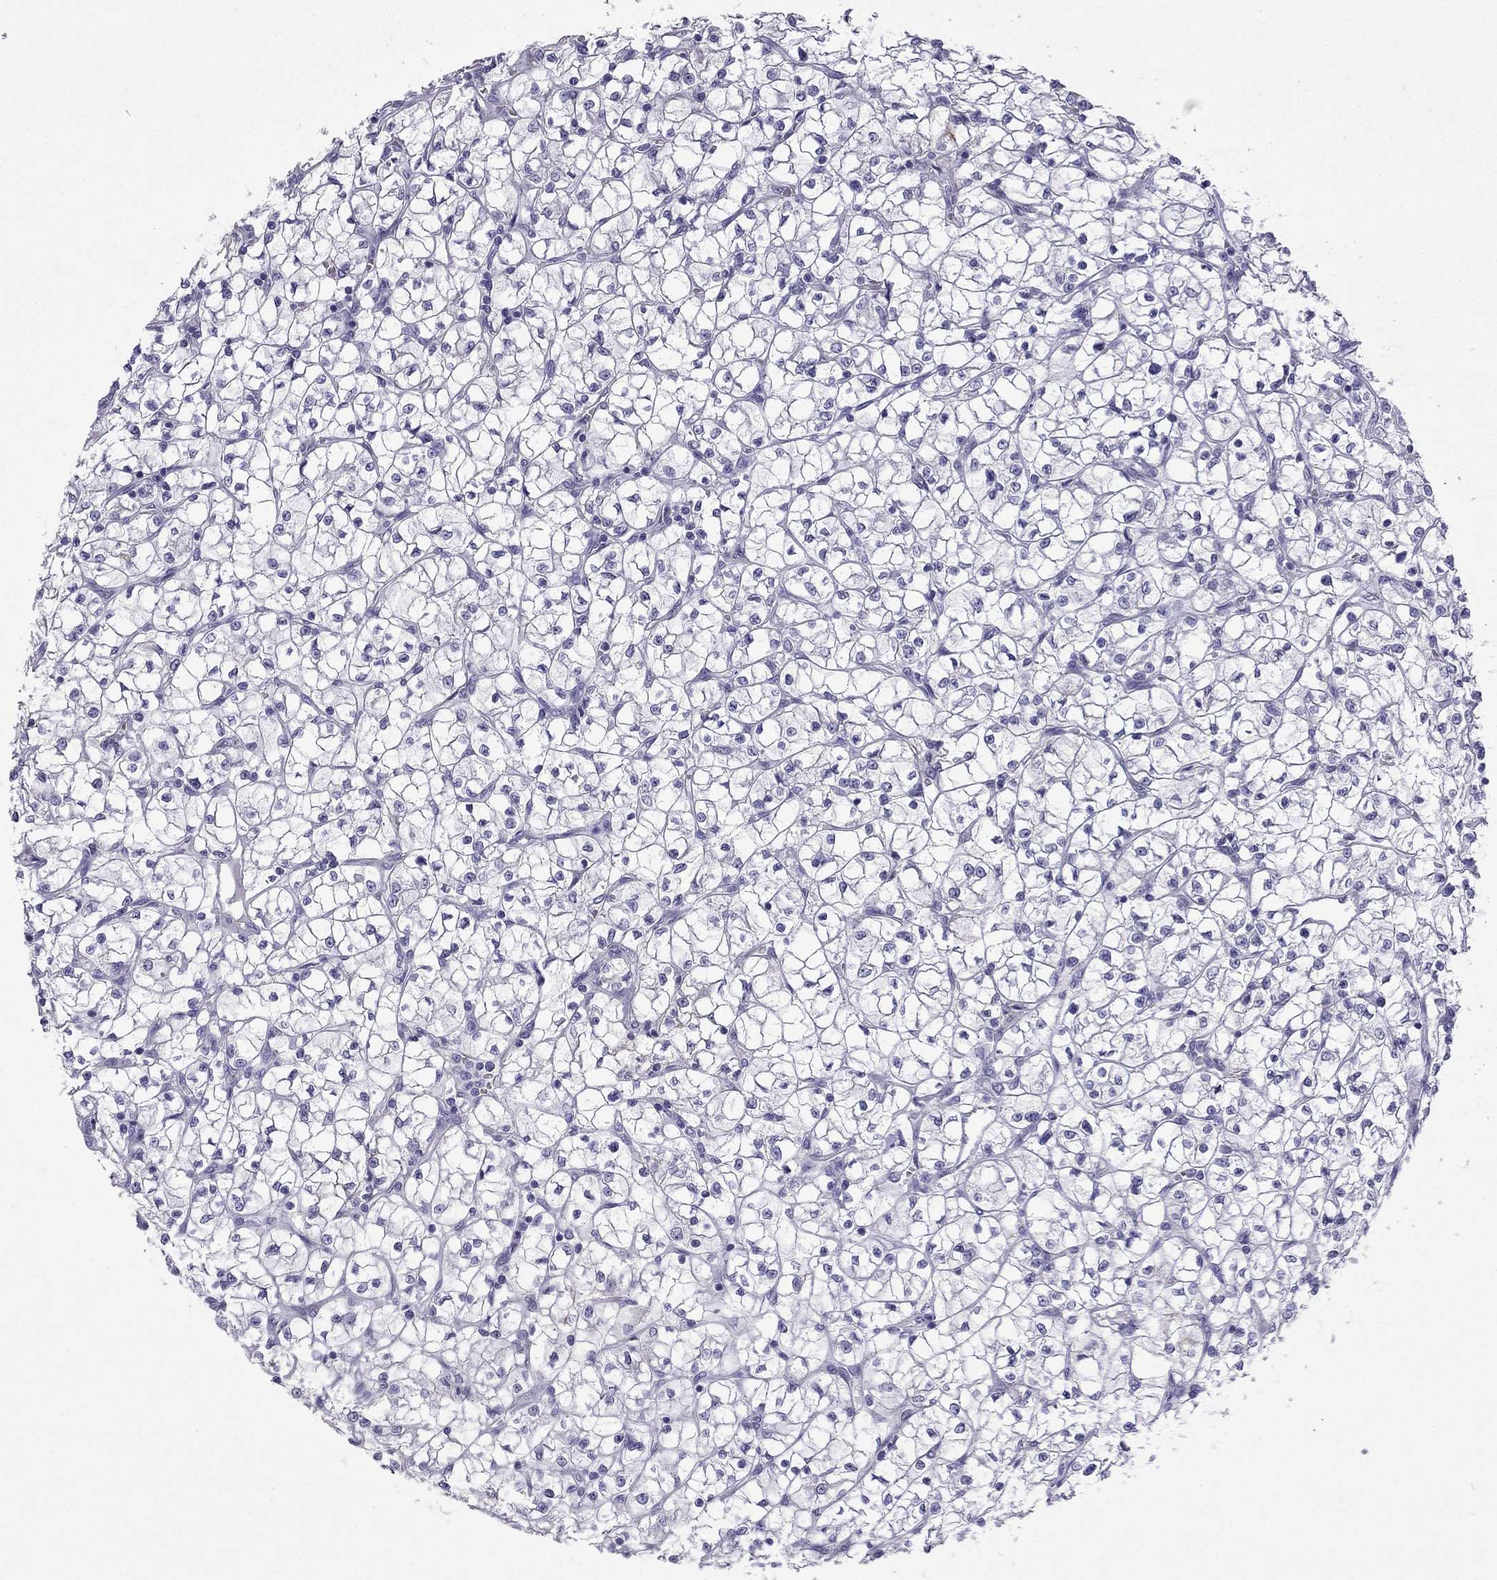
{"staining": {"intensity": "negative", "quantity": "none", "location": "none"}, "tissue": "renal cancer", "cell_type": "Tumor cells", "image_type": "cancer", "snomed": [{"axis": "morphology", "description": "Adenocarcinoma, NOS"}, {"axis": "topography", "description": "Kidney"}], "caption": "Human adenocarcinoma (renal) stained for a protein using immunohistochemistry reveals no positivity in tumor cells.", "gene": "GJA8", "patient": {"sex": "female", "age": 64}}